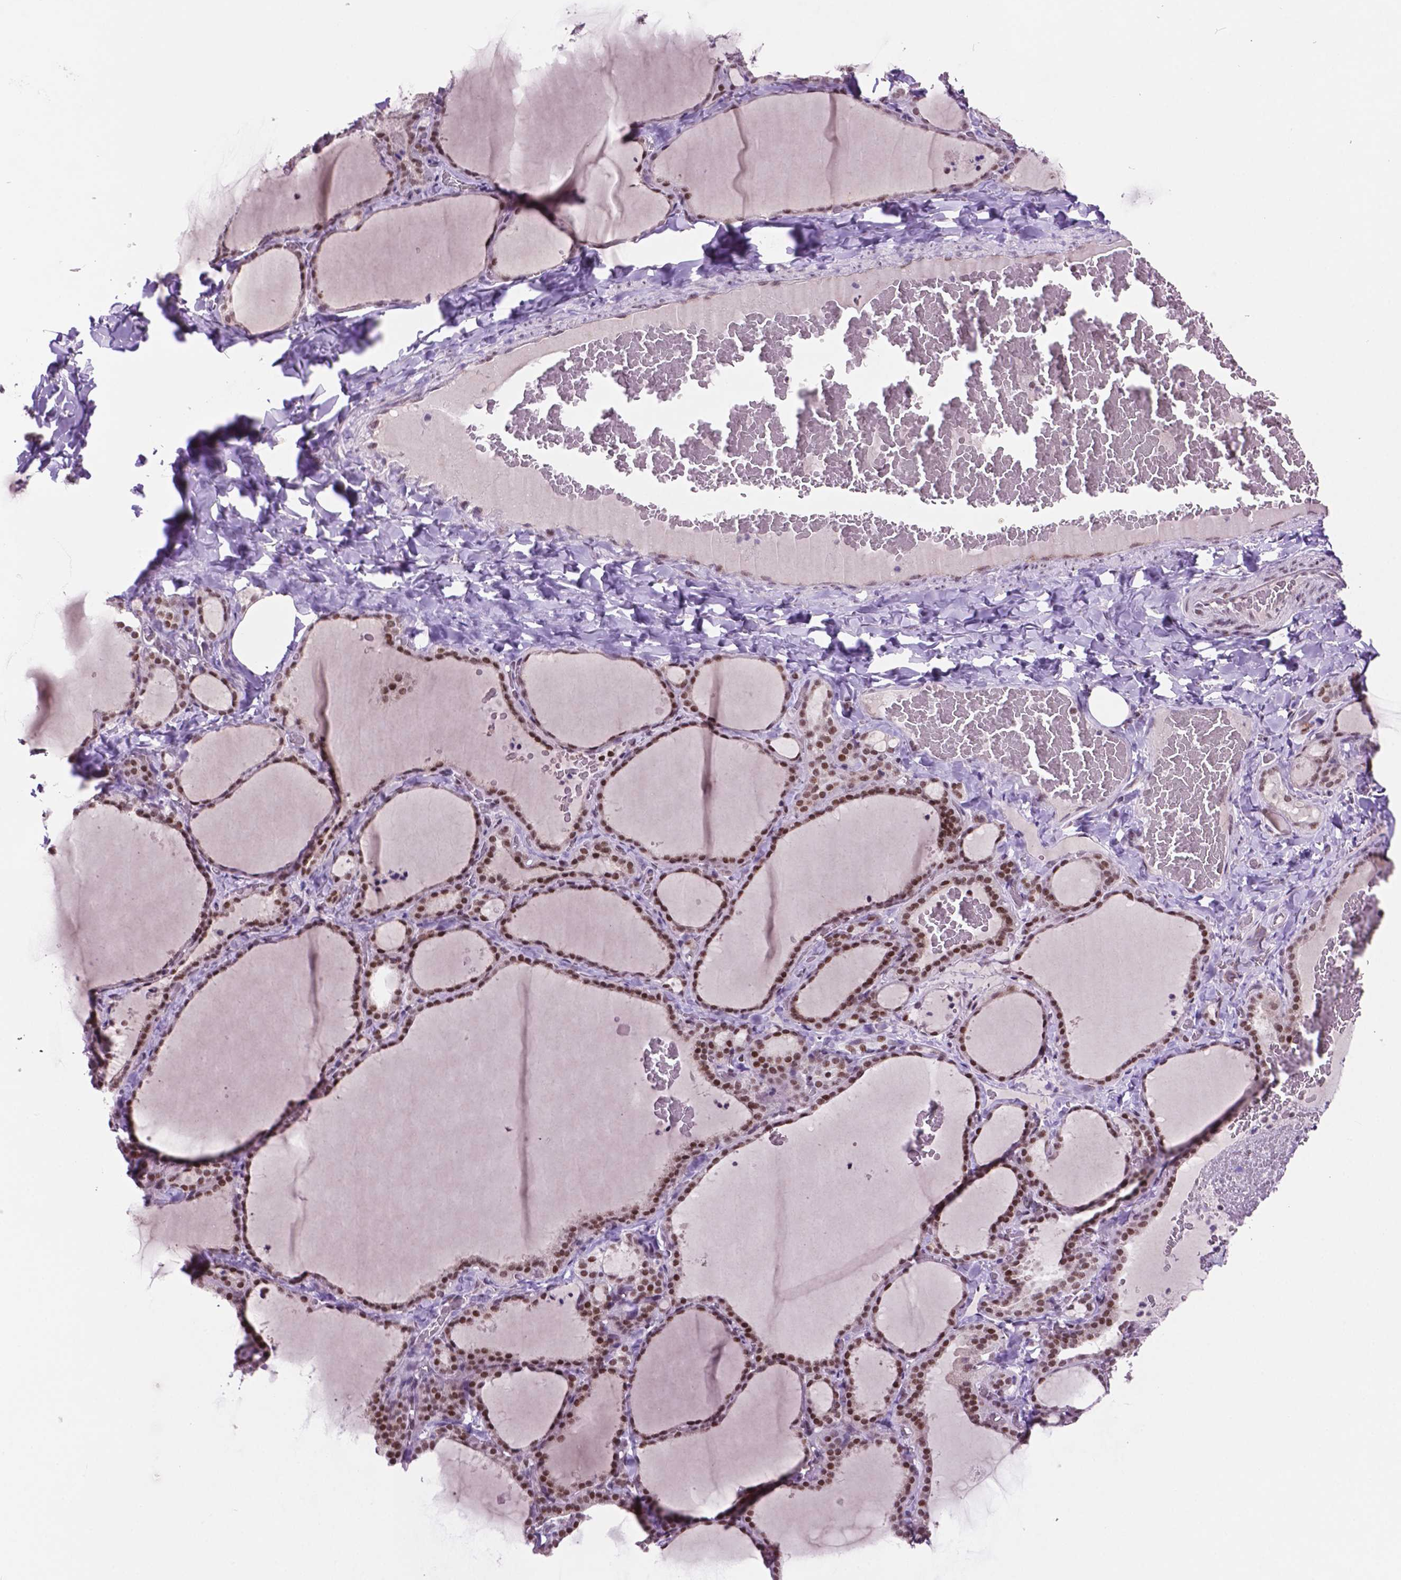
{"staining": {"intensity": "strong", "quantity": ">75%", "location": "nuclear"}, "tissue": "thyroid gland", "cell_type": "Glandular cells", "image_type": "normal", "snomed": [{"axis": "morphology", "description": "Normal tissue, NOS"}, {"axis": "topography", "description": "Thyroid gland"}], "caption": "A brown stain shows strong nuclear expression of a protein in glandular cells of normal thyroid gland. The protein of interest is shown in brown color, while the nuclei are stained blue.", "gene": "NCOR1", "patient": {"sex": "female", "age": 22}}